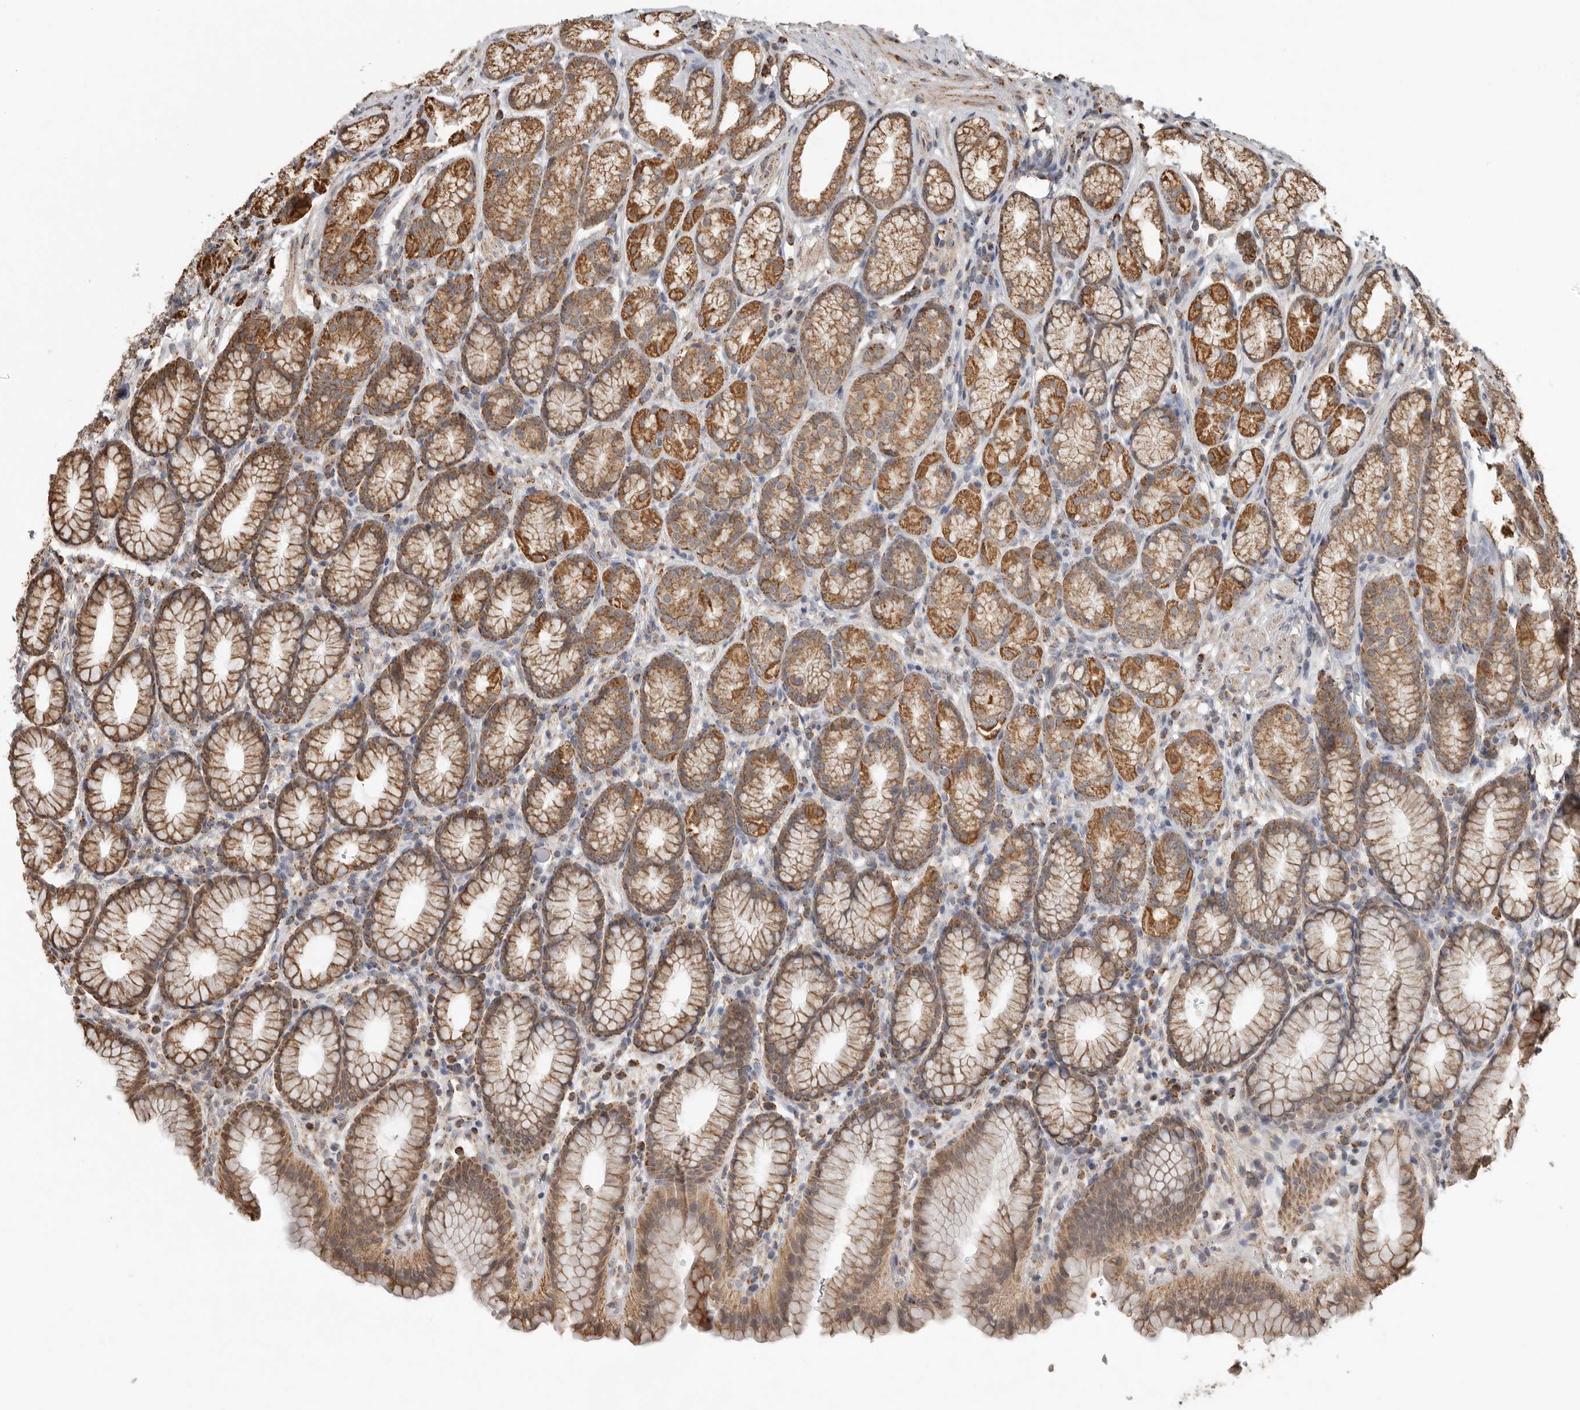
{"staining": {"intensity": "strong", "quantity": ">75%", "location": "cytoplasmic/membranous"}, "tissue": "stomach", "cell_type": "Glandular cells", "image_type": "normal", "snomed": [{"axis": "morphology", "description": "Normal tissue, NOS"}, {"axis": "topography", "description": "Stomach"}], "caption": "DAB (3,3'-diaminobenzidine) immunohistochemical staining of benign human stomach reveals strong cytoplasmic/membranous protein staining in about >75% of glandular cells.", "gene": "GCNT2", "patient": {"sex": "male", "age": 42}}